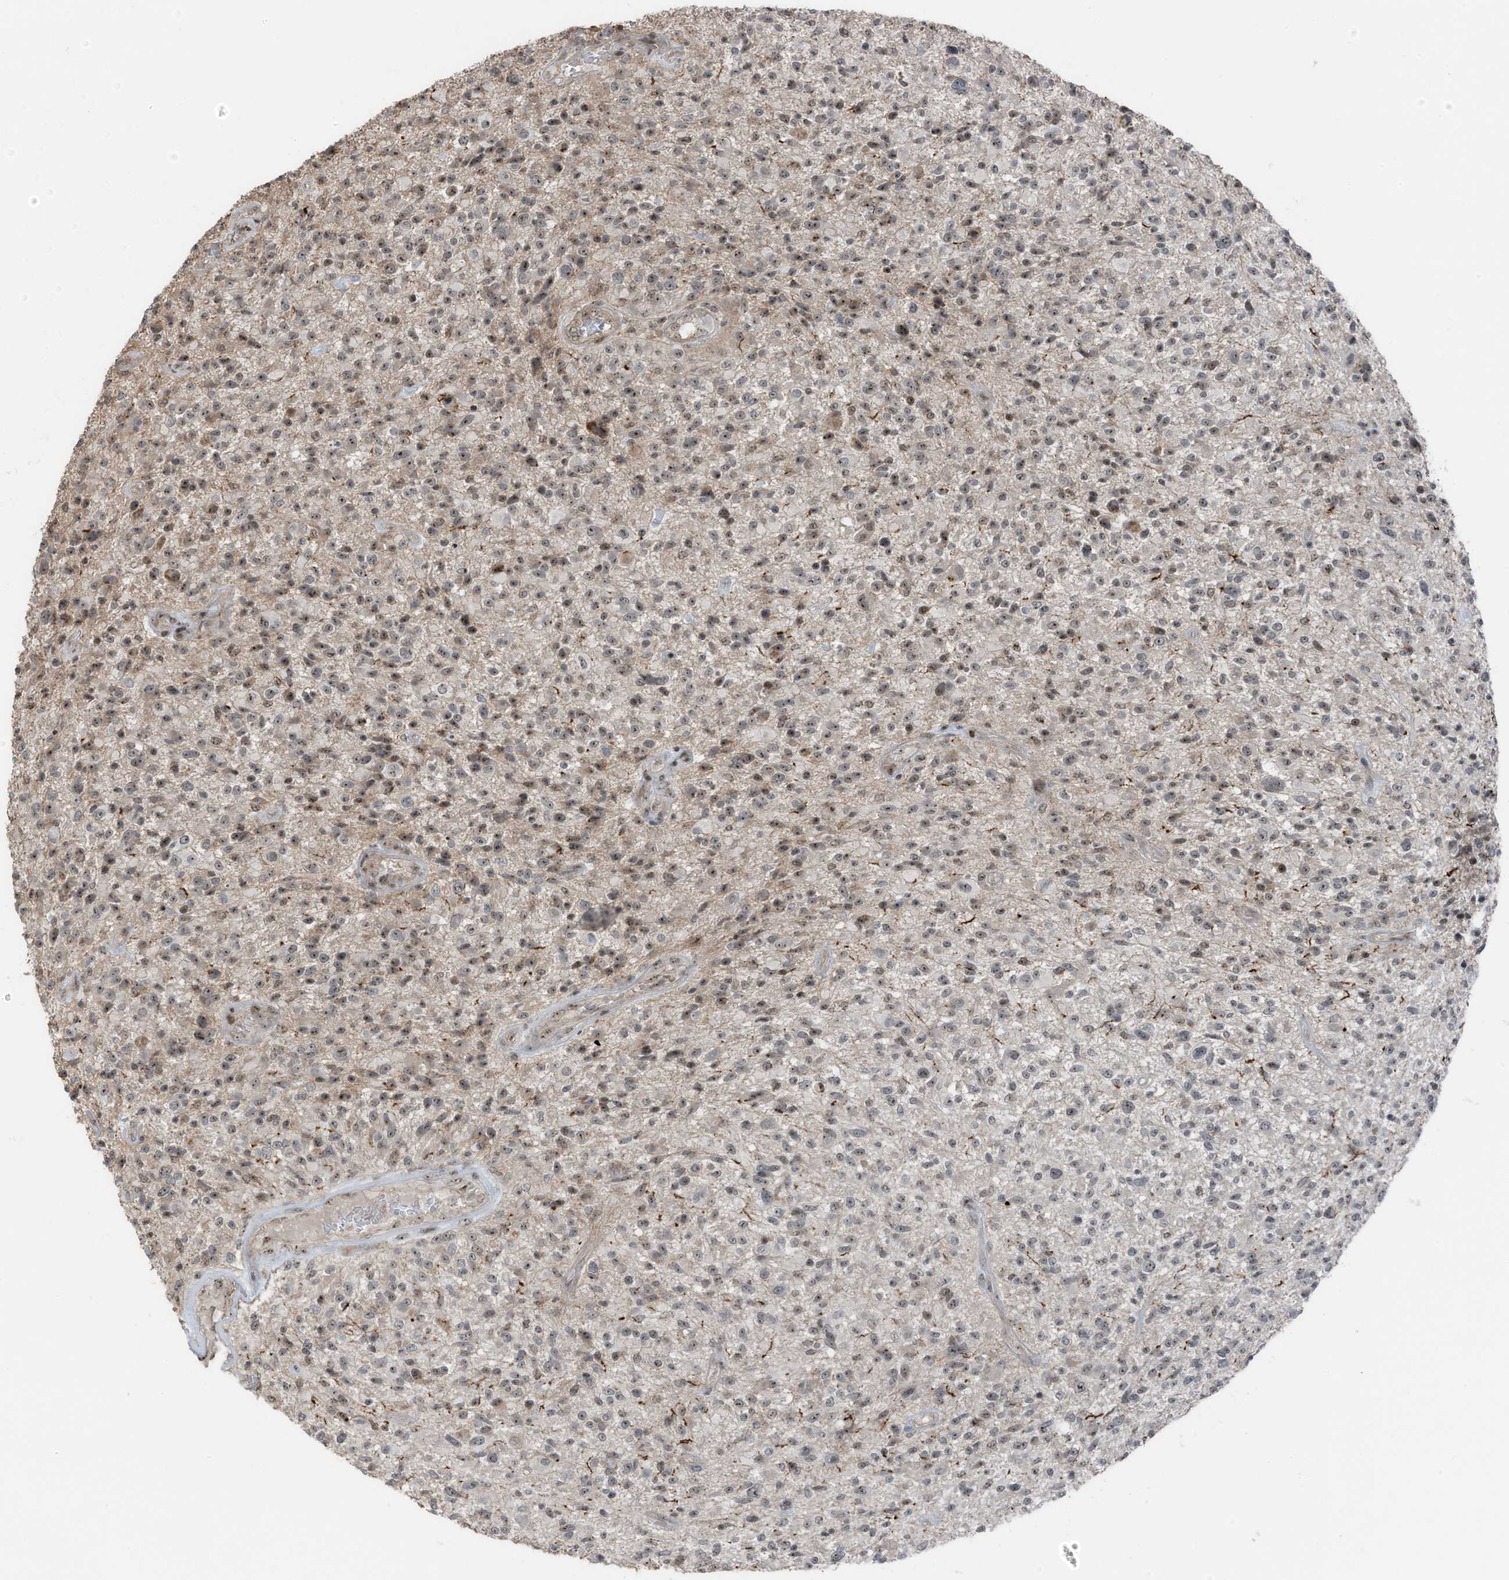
{"staining": {"intensity": "moderate", "quantity": ">75%", "location": "nuclear"}, "tissue": "glioma", "cell_type": "Tumor cells", "image_type": "cancer", "snomed": [{"axis": "morphology", "description": "Glioma, malignant, High grade"}, {"axis": "topography", "description": "Brain"}], "caption": "An immunohistochemistry micrograph of neoplastic tissue is shown. Protein staining in brown shows moderate nuclear positivity in malignant glioma (high-grade) within tumor cells. (DAB = brown stain, brightfield microscopy at high magnification).", "gene": "UTP3", "patient": {"sex": "male", "age": 47}}